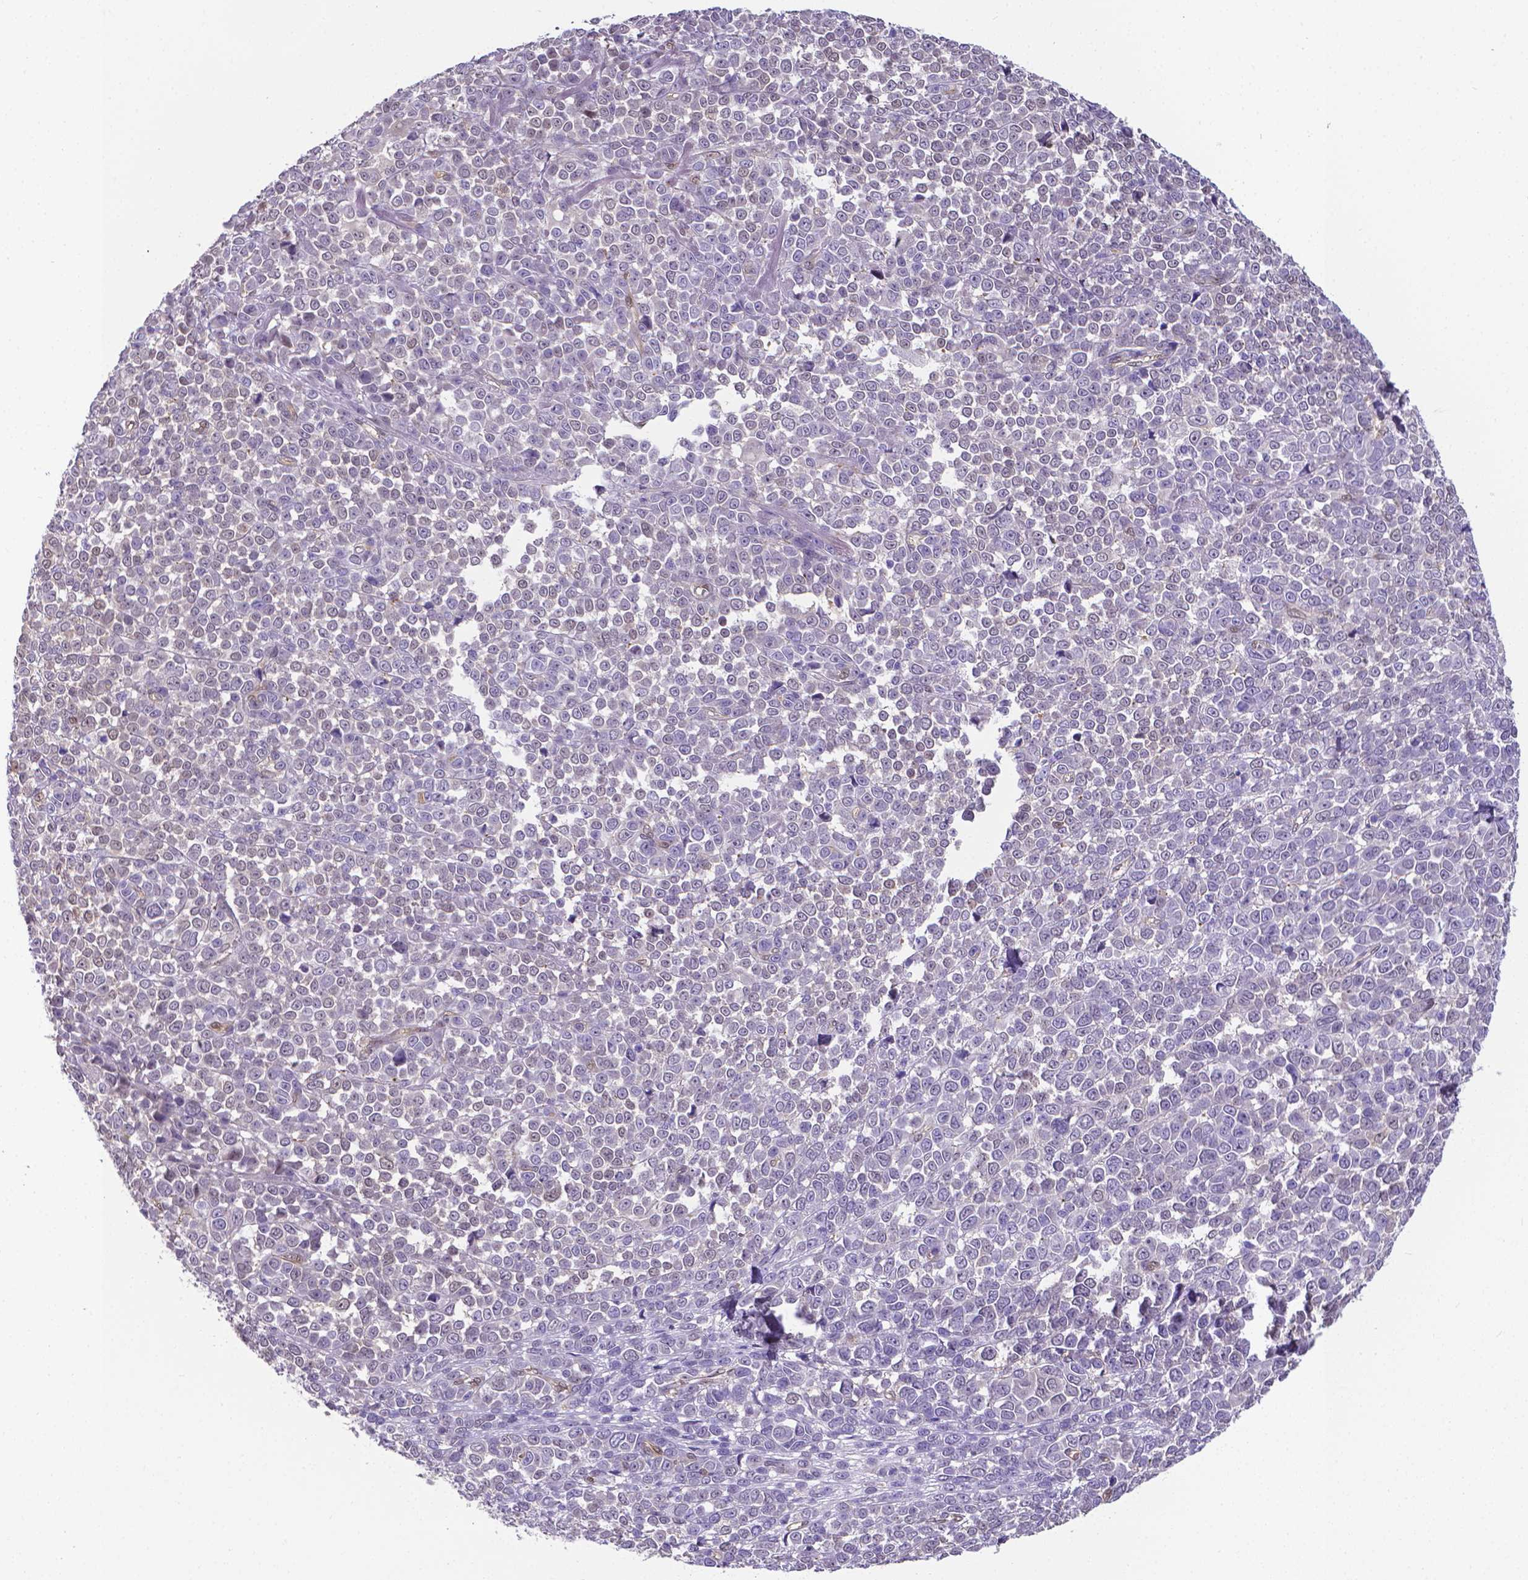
{"staining": {"intensity": "negative", "quantity": "none", "location": "none"}, "tissue": "melanoma", "cell_type": "Tumor cells", "image_type": "cancer", "snomed": [{"axis": "morphology", "description": "Malignant melanoma, NOS"}, {"axis": "topography", "description": "Skin"}], "caption": "This is an immunohistochemistry photomicrograph of malignant melanoma. There is no staining in tumor cells.", "gene": "CLIC4", "patient": {"sex": "female", "age": 95}}